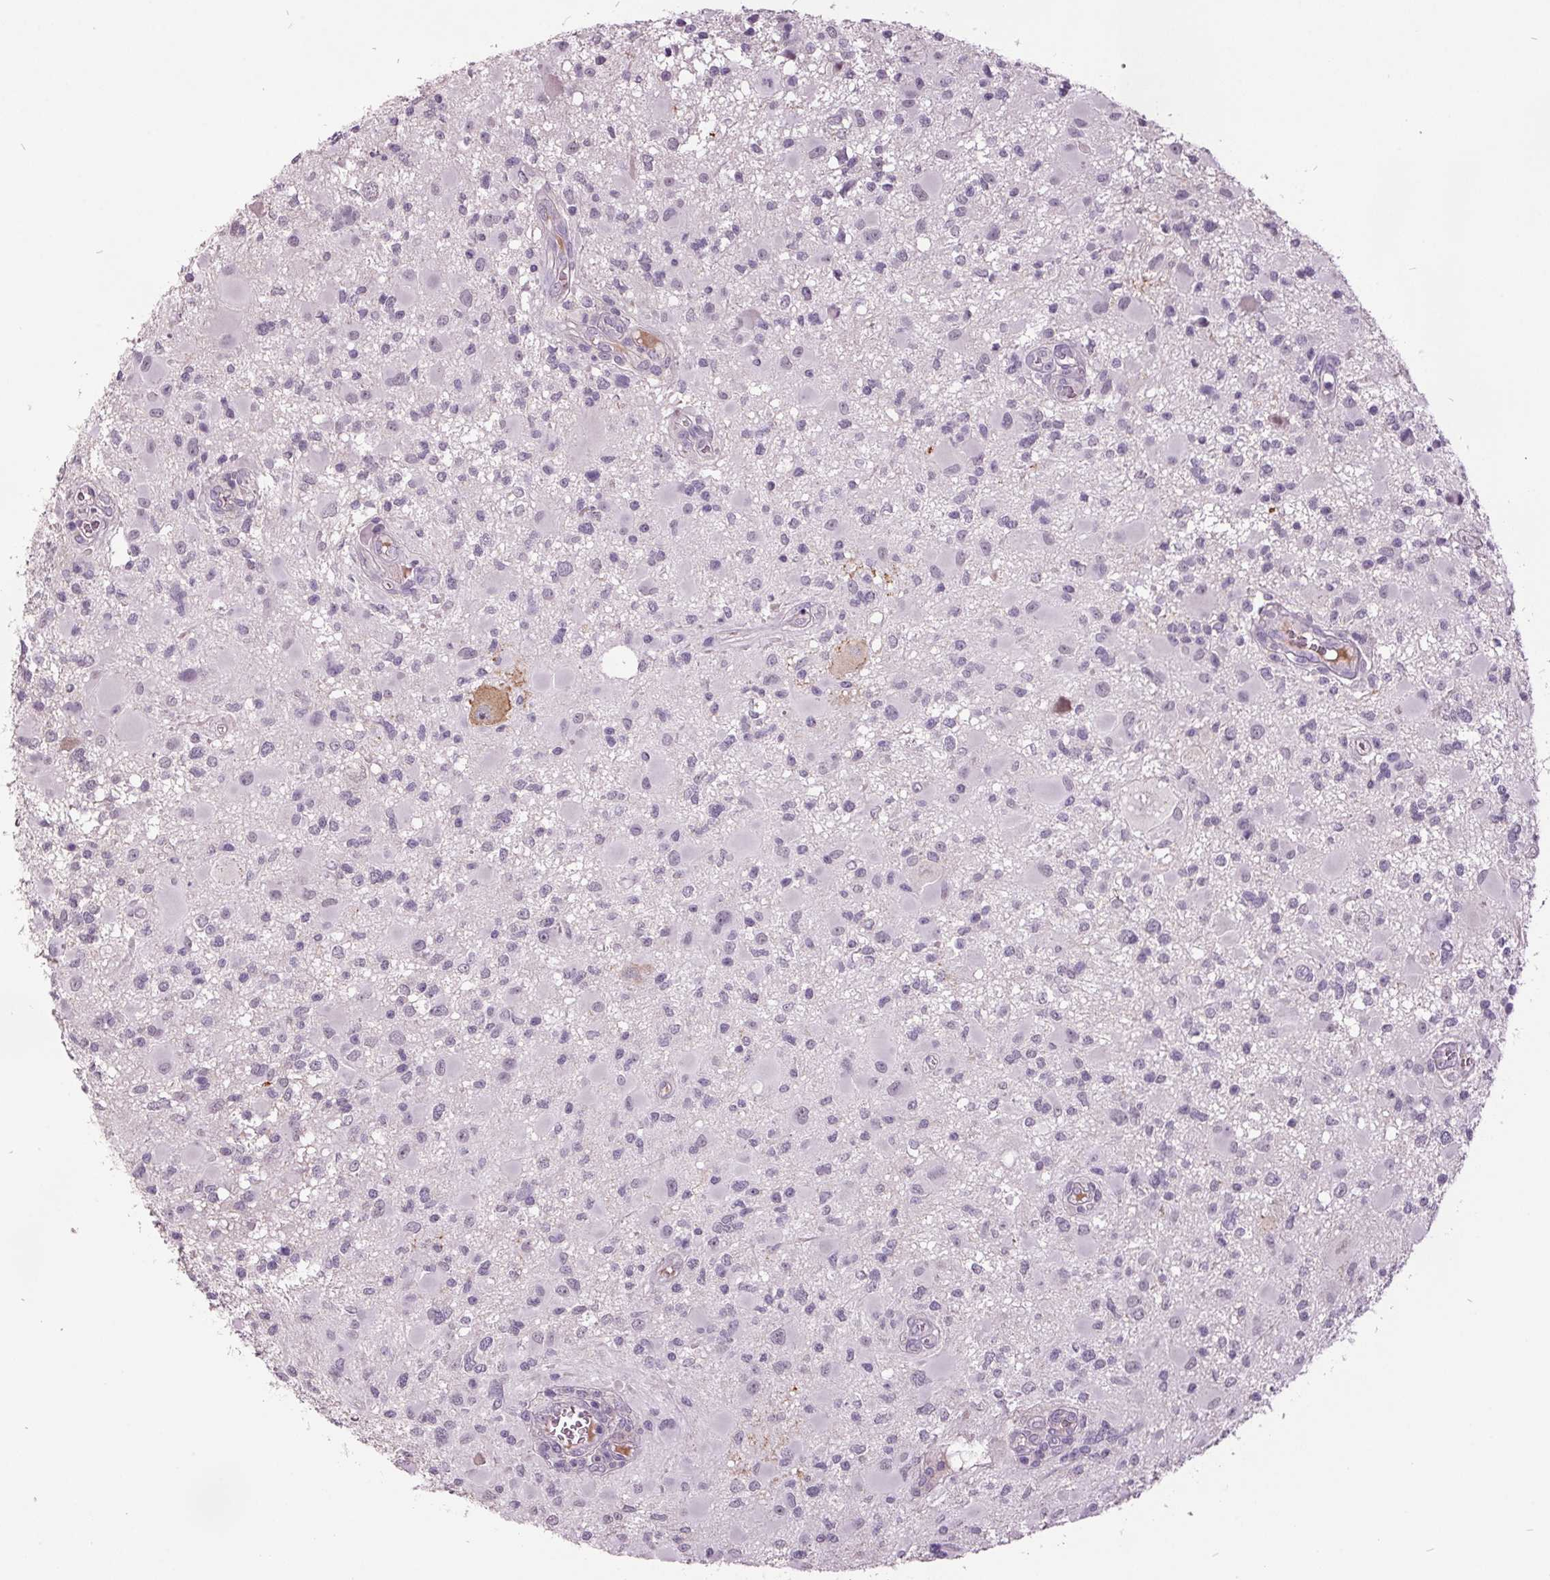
{"staining": {"intensity": "negative", "quantity": "none", "location": "none"}, "tissue": "glioma", "cell_type": "Tumor cells", "image_type": "cancer", "snomed": [{"axis": "morphology", "description": "Glioma, malignant, High grade"}, {"axis": "topography", "description": "Brain"}], "caption": "Histopathology image shows no significant protein expression in tumor cells of malignant glioma (high-grade).", "gene": "C2orf16", "patient": {"sex": "male", "age": 54}}